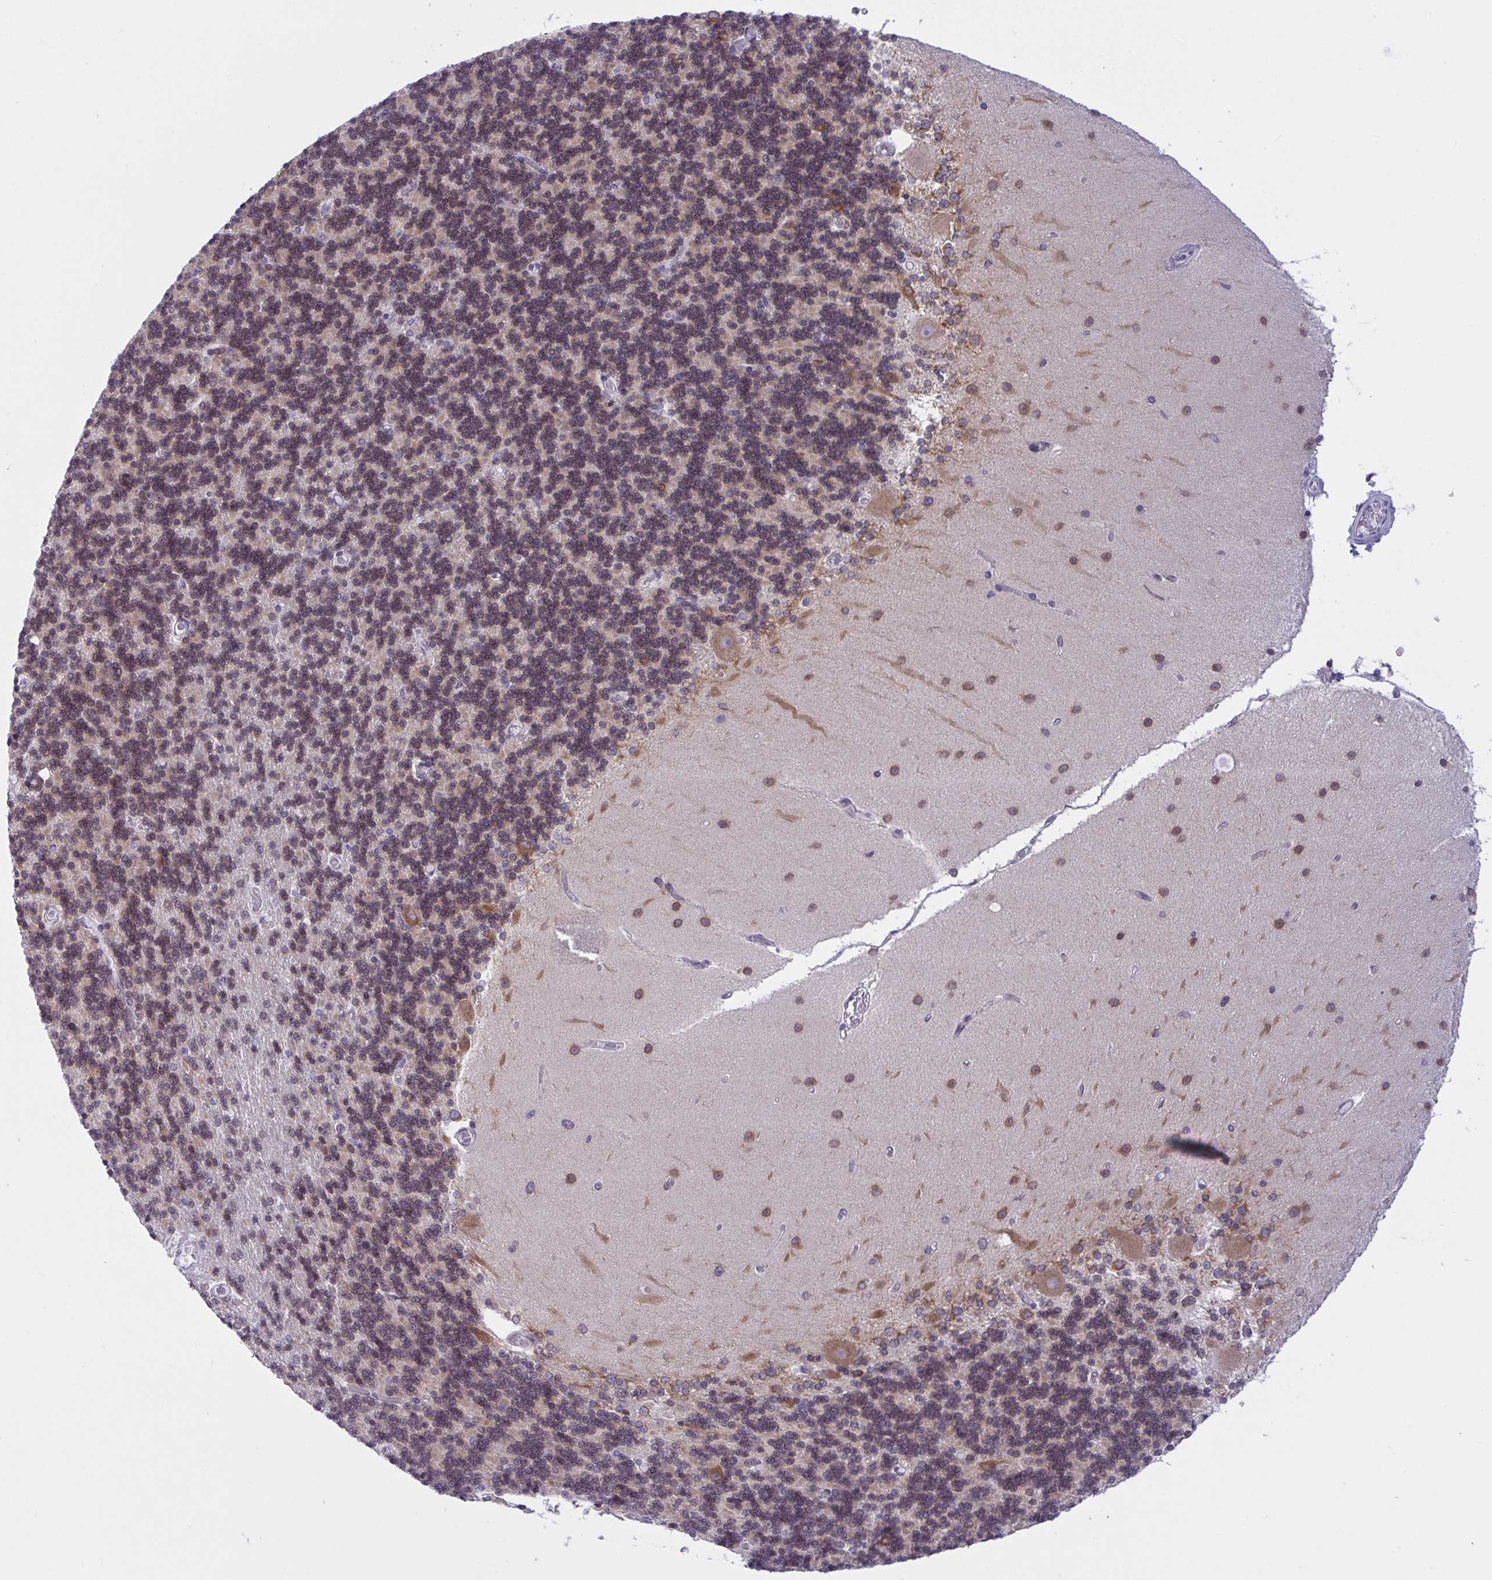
{"staining": {"intensity": "moderate", "quantity": ">75%", "location": "cytoplasmic/membranous"}, "tissue": "cerebellum", "cell_type": "Cells in granular layer", "image_type": "normal", "snomed": [{"axis": "morphology", "description": "Normal tissue, NOS"}, {"axis": "topography", "description": "Cerebellum"}], "caption": "Unremarkable cerebellum exhibits moderate cytoplasmic/membranous expression in about >75% of cells in granular layer, visualized by immunohistochemistry.", "gene": "CAMLG", "patient": {"sex": "female", "age": 54}}